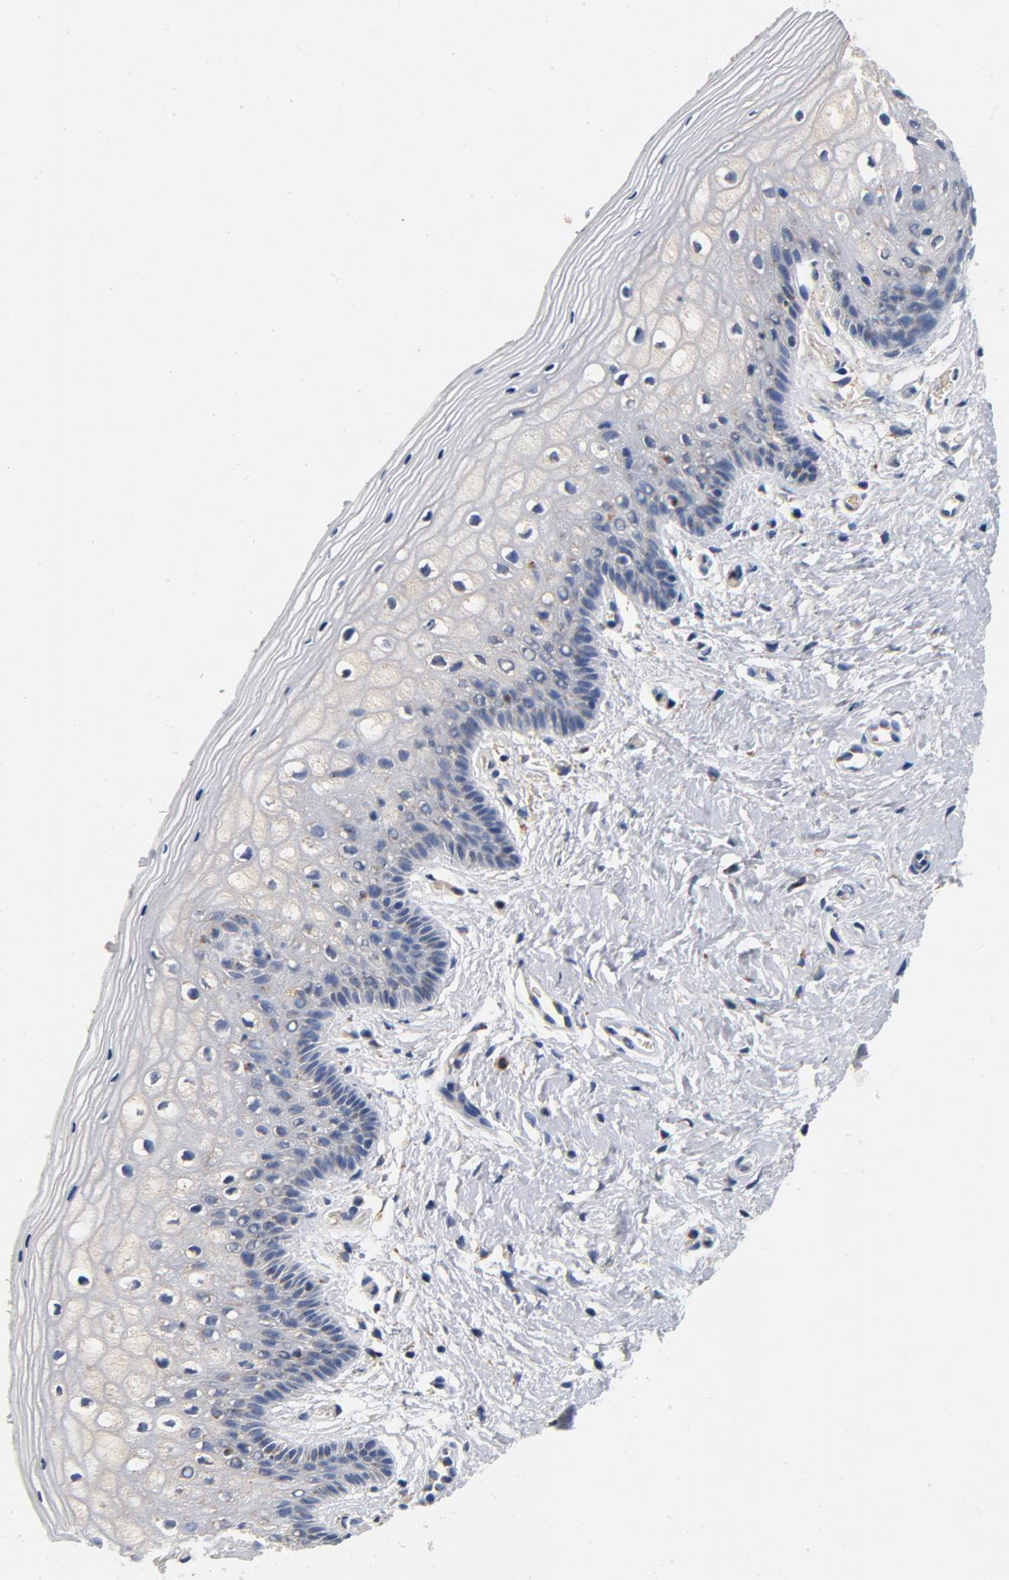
{"staining": {"intensity": "negative", "quantity": "none", "location": "none"}, "tissue": "vagina", "cell_type": "Squamous epithelial cells", "image_type": "normal", "snomed": [{"axis": "morphology", "description": "Normal tissue, NOS"}, {"axis": "topography", "description": "Vagina"}], "caption": "The image demonstrates no staining of squamous epithelial cells in benign vagina.", "gene": "LMAN2", "patient": {"sex": "female", "age": 46}}